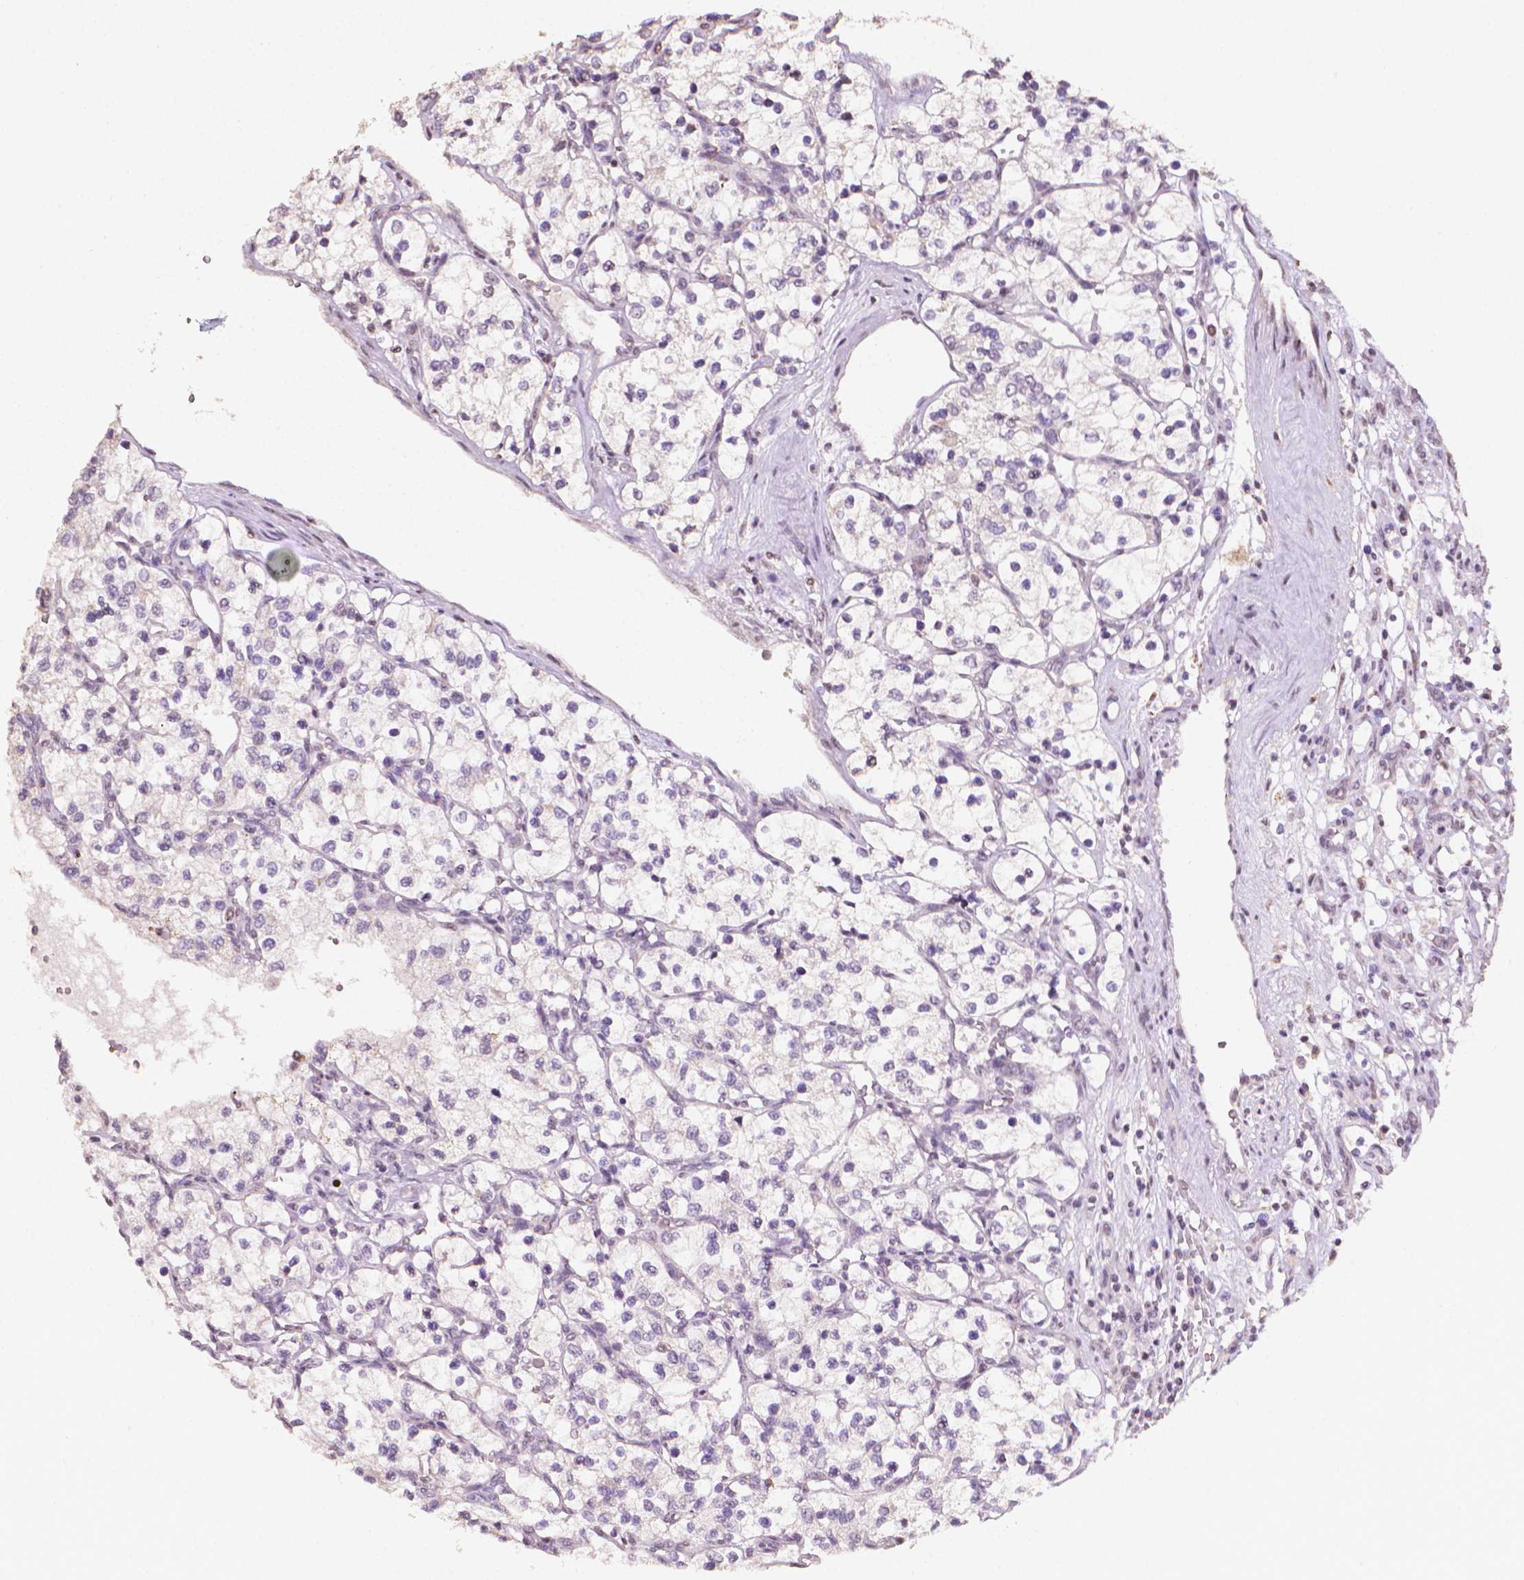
{"staining": {"intensity": "negative", "quantity": "none", "location": "none"}, "tissue": "renal cancer", "cell_type": "Tumor cells", "image_type": "cancer", "snomed": [{"axis": "morphology", "description": "Adenocarcinoma, NOS"}, {"axis": "topography", "description": "Kidney"}], "caption": "This is an immunohistochemistry (IHC) histopathology image of human renal adenocarcinoma. There is no staining in tumor cells.", "gene": "DCN", "patient": {"sex": "female", "age": 69}}